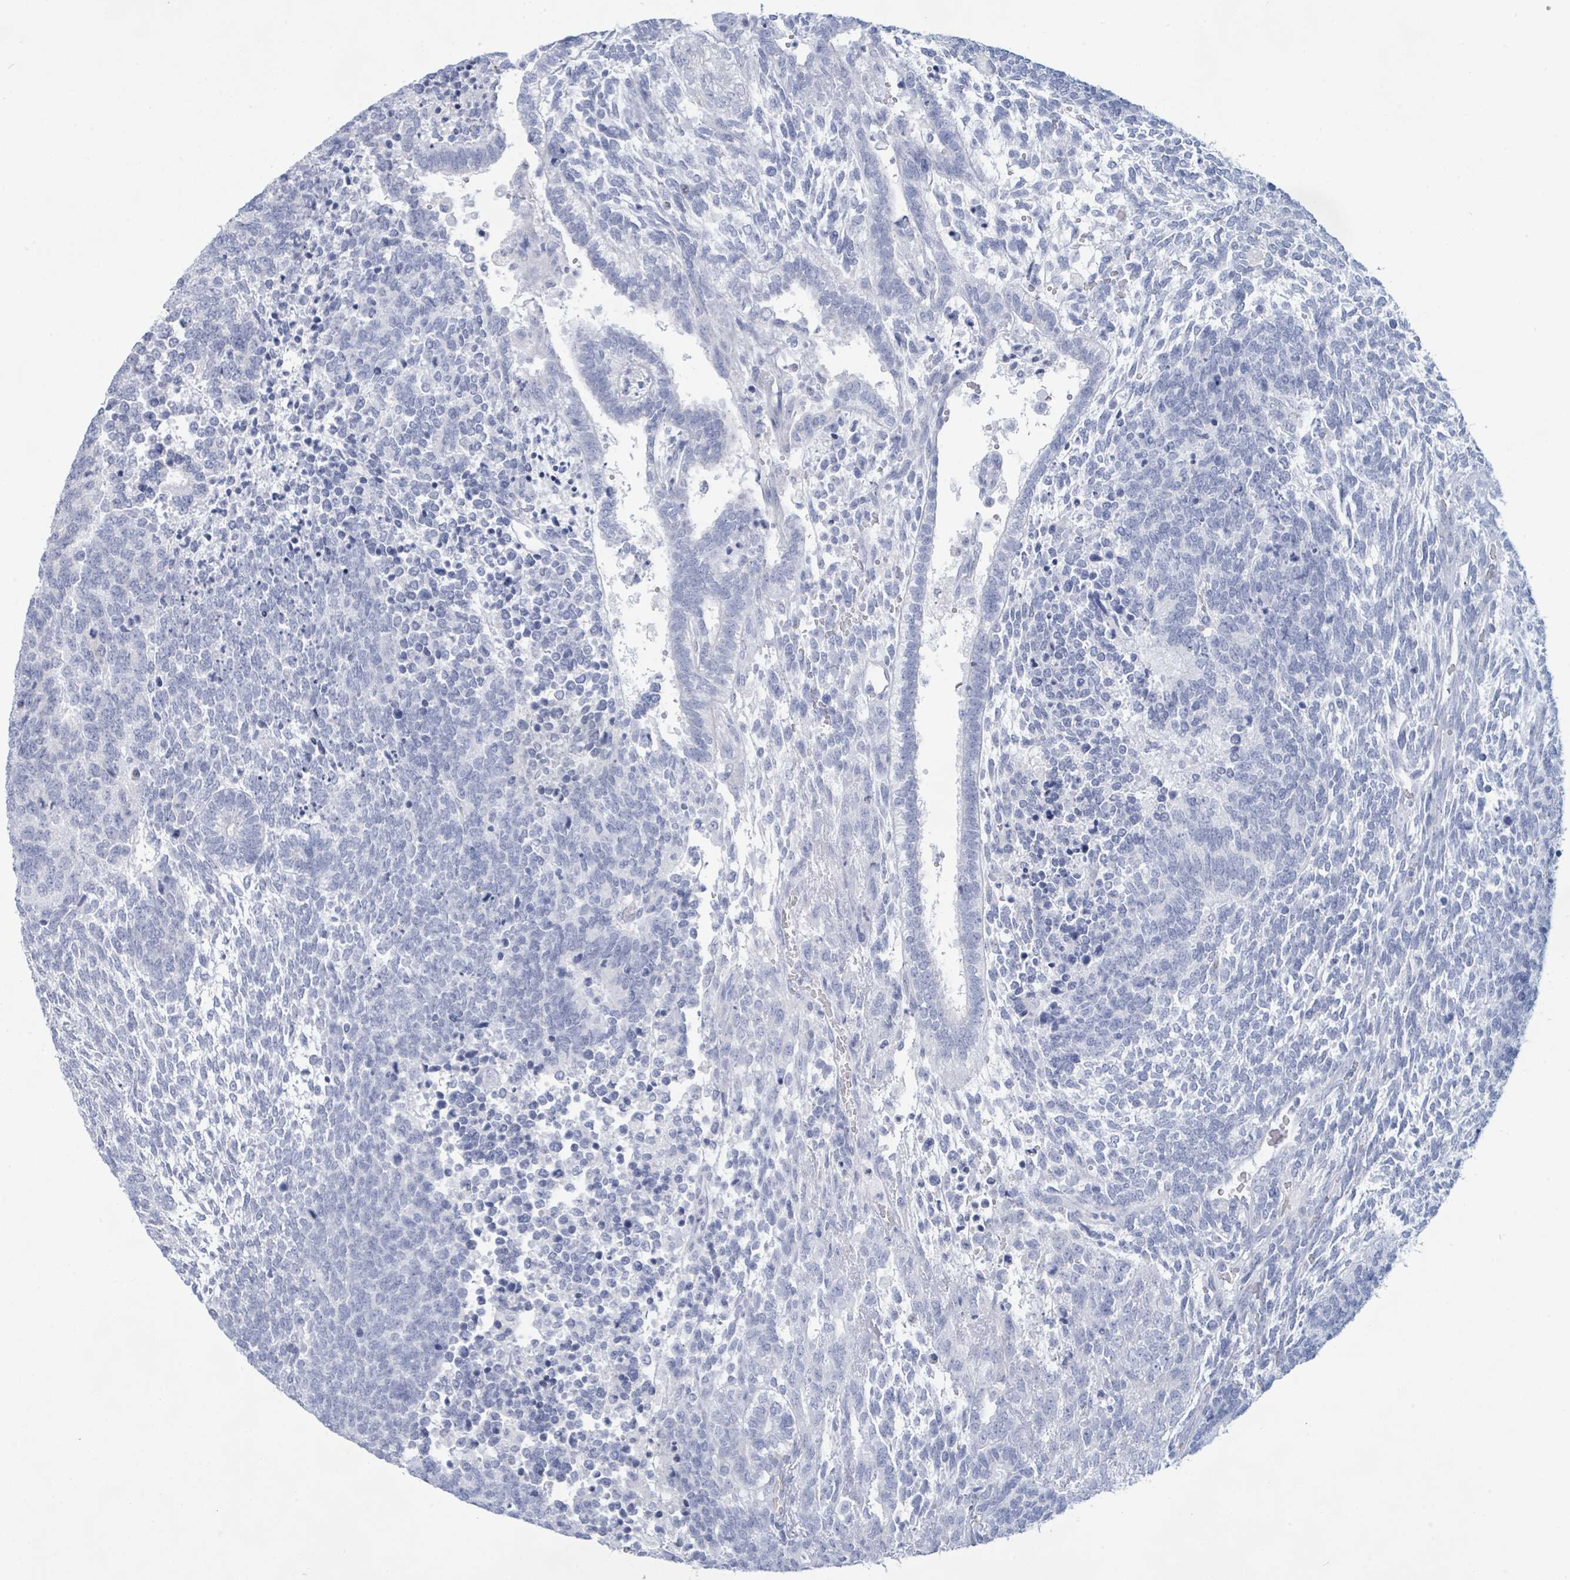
{"staining": {"intensity": "negative", "quantity": "none", "location": "none"}, "tissue": "testis cancer", "cell_type": "Tumor cells", "image_type": "cancer", "snomed": [{"axis": "morphology", "description": "Carcinoma, Embryonal, NOS"}, {"axis": "topography", "description": "Testis"}], "caption": "Embryonal carcinoma (testis) was stained to show a protein in brown. There is no significant staining in tumor cells.", "gene": "PGA3", "patient": {"sex": "male", "age": 23}}